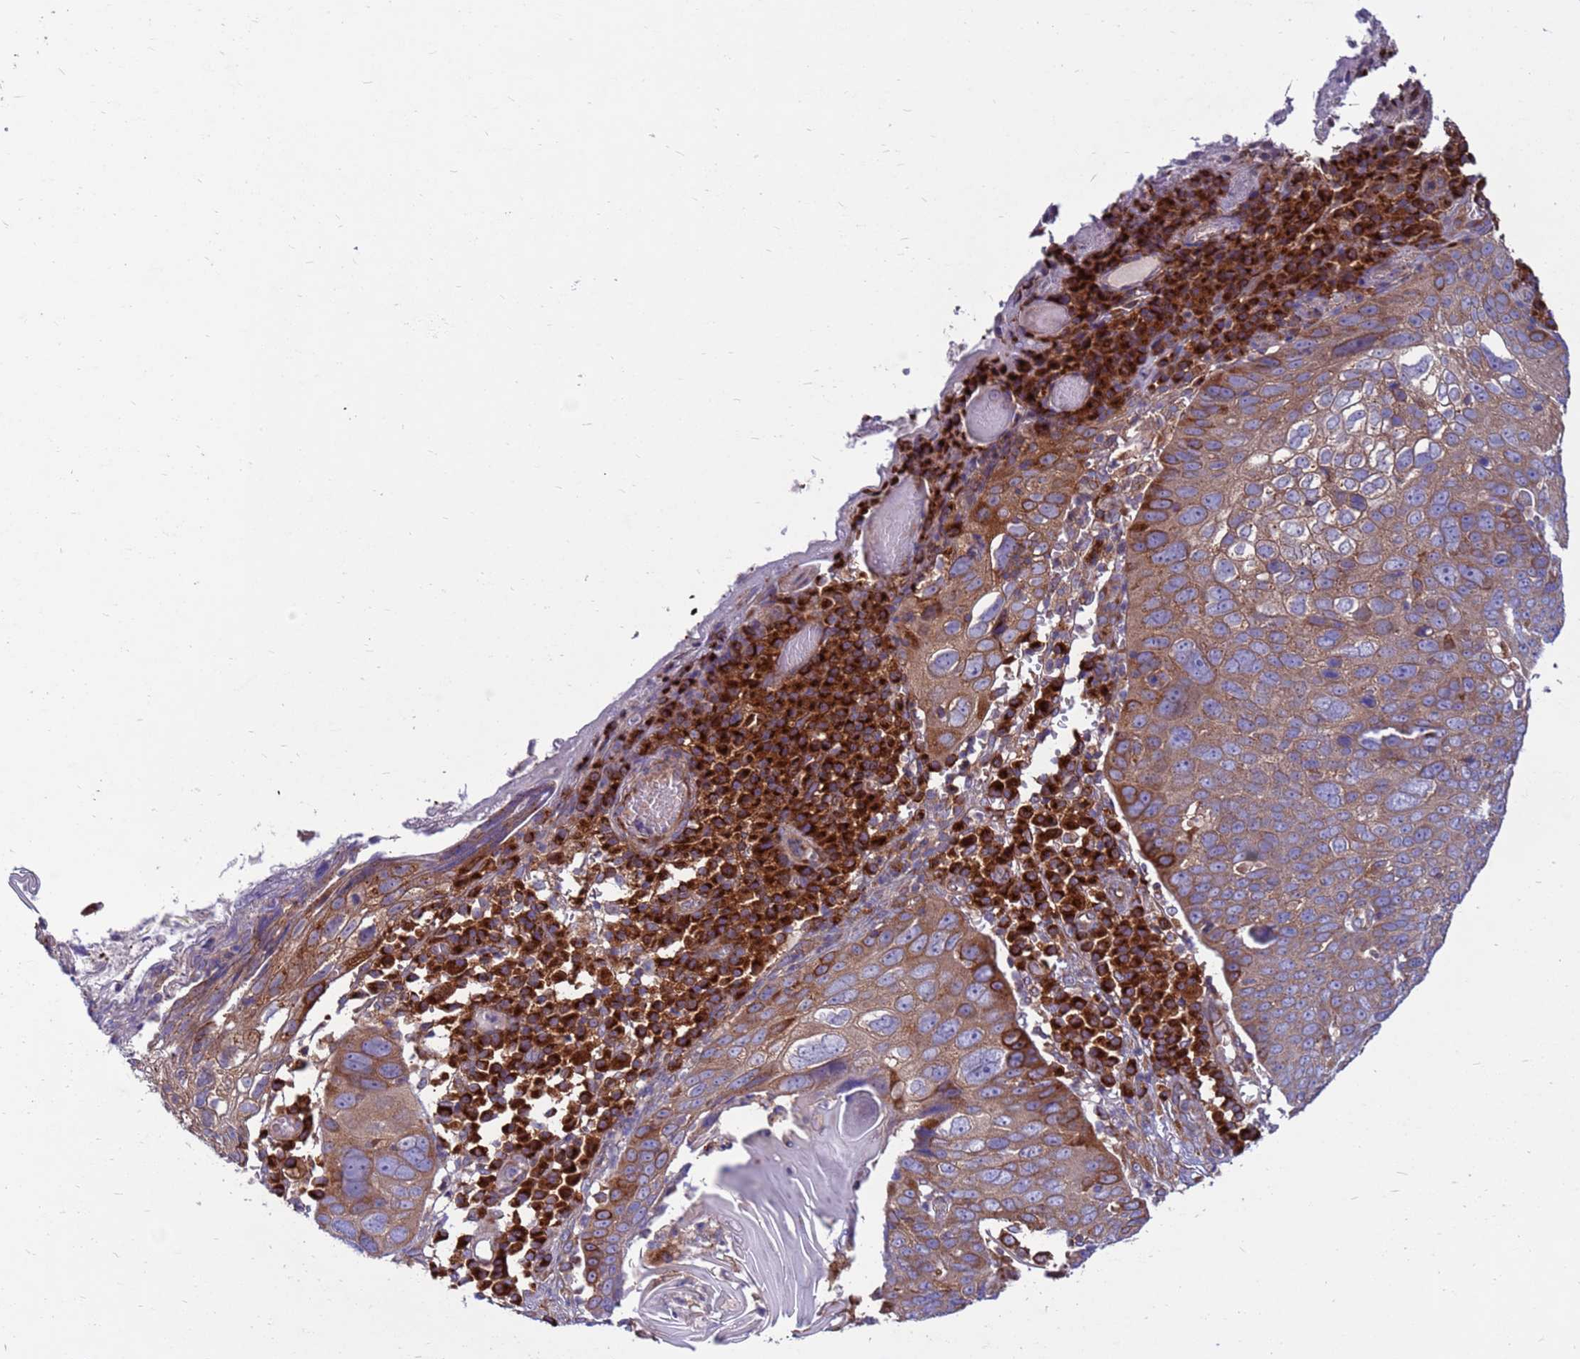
{"staining": {"intensity": "moderate", "quantity": ">75%", "location": "cytoplasmic/membranous"}, "tissue": "skin cancer", "cell_type": "Tumor cells", "image_type": "cancer", "snomed": [{"axis": "morphology", "description": "Squamous cell carcinoma, NOS"}, {"axis": "topography", "description": "Skin"}], "caption": "IHC micrograph of human squamous cell carcinoma (skin) stained for a protein (brown), which exhibits medium levels of moderate cytoplasmic/membranous positivity in approximately >75% of tumor cells.", "gene": "ZC3HAV1", "patient": {"sex": "male", "age": 71}}